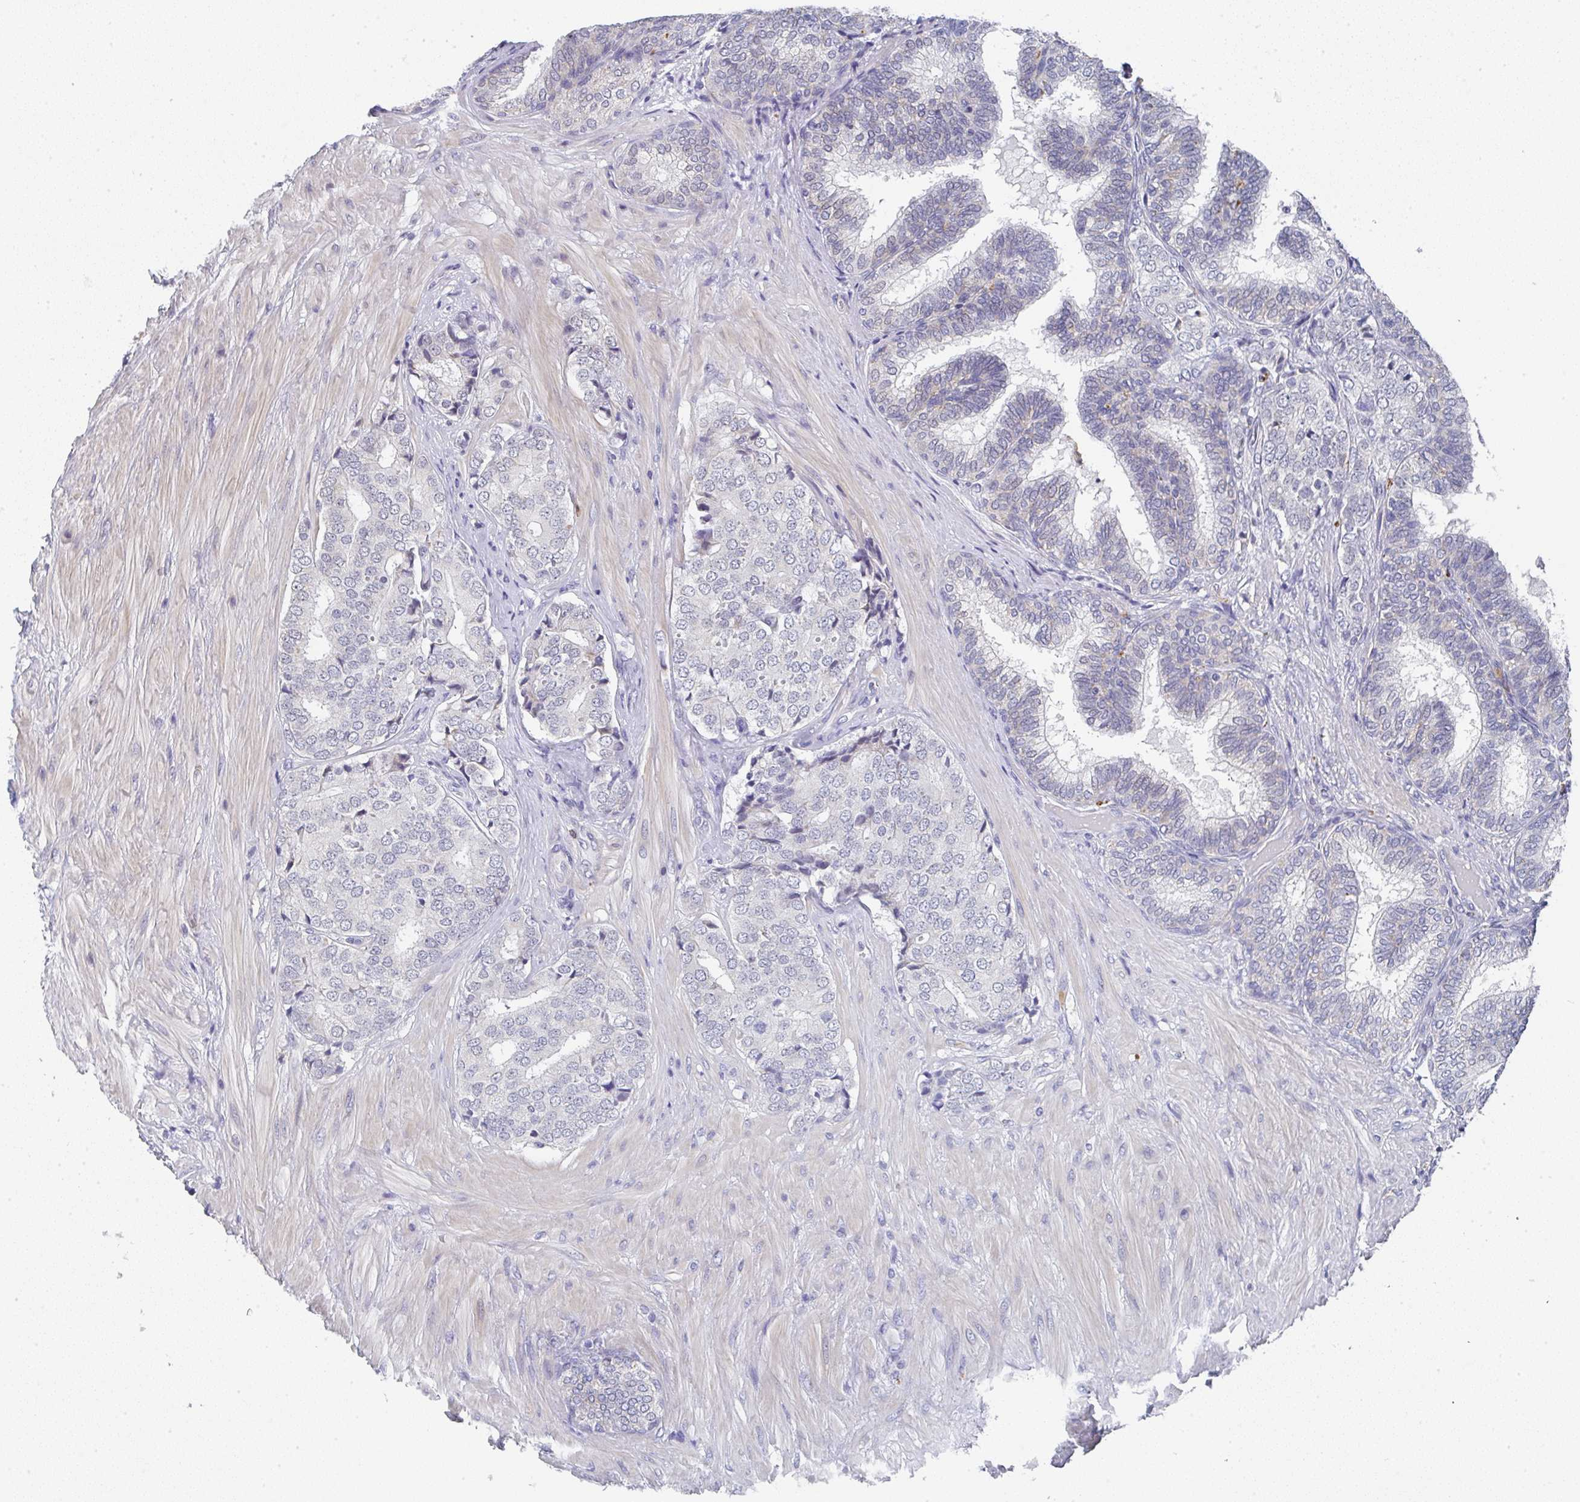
{"staining": {"intensity": "negative", "quantity": "none", "location": "none"}, "tissue": "prostate cancer", "cell_type": "Tumor cells", "image_type": "cancer", "snomed": [{"axis": "morphology", "description": "Adenocarcinoma, High grade"}, {"axis": "topography", "description": "Prostate"}], "caption": "Immunohistochemical staining of human prostate high-grade adenocarcinoma exhibits no significant staining in tumor cells. (IHC, brightfield microscopy, high magnification).", "gene": "NCF1", "patient": {"sex": "male", "age": 62}}